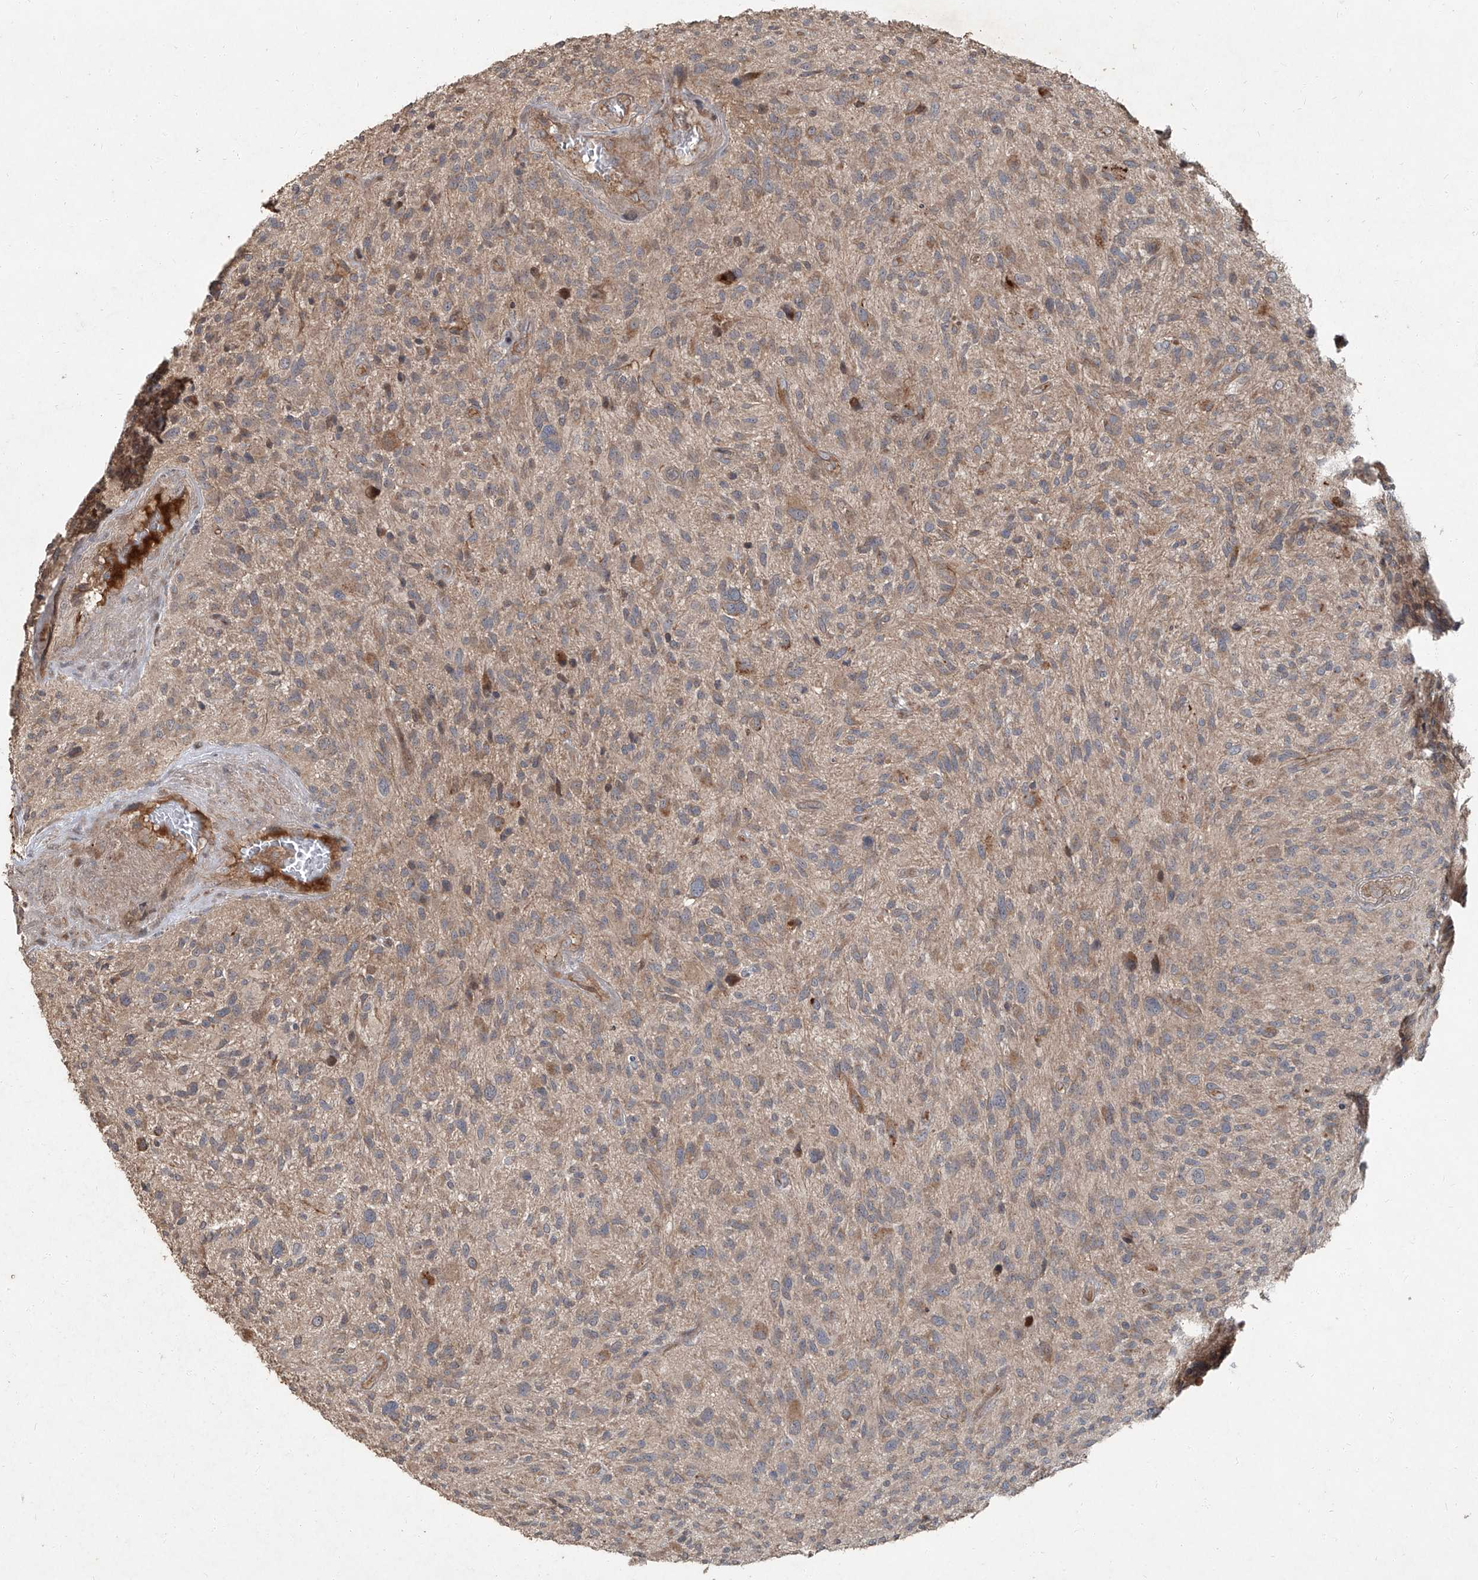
{"staining": {"intensity": "weak", "quantity": "25%-75%", "location": "cytoplasmic/membranous"}, "tissue": "glioma", "cell_type": "Tumor cells", "image_type": "cancer", "snomed": [{"axis": "morphology", "description": "Glioma, malignant, High grade"}, {"axis": "topography", "description": "Brain"}], "caption": "Immunohistochemical staining of human high-grade glioma (malignant) displays weak cytoplasmic/membranous protein staining in about 25%-75% of tumor cells.", "gene": "CCN1", "patient": {"sex": "male", "age": 47}}